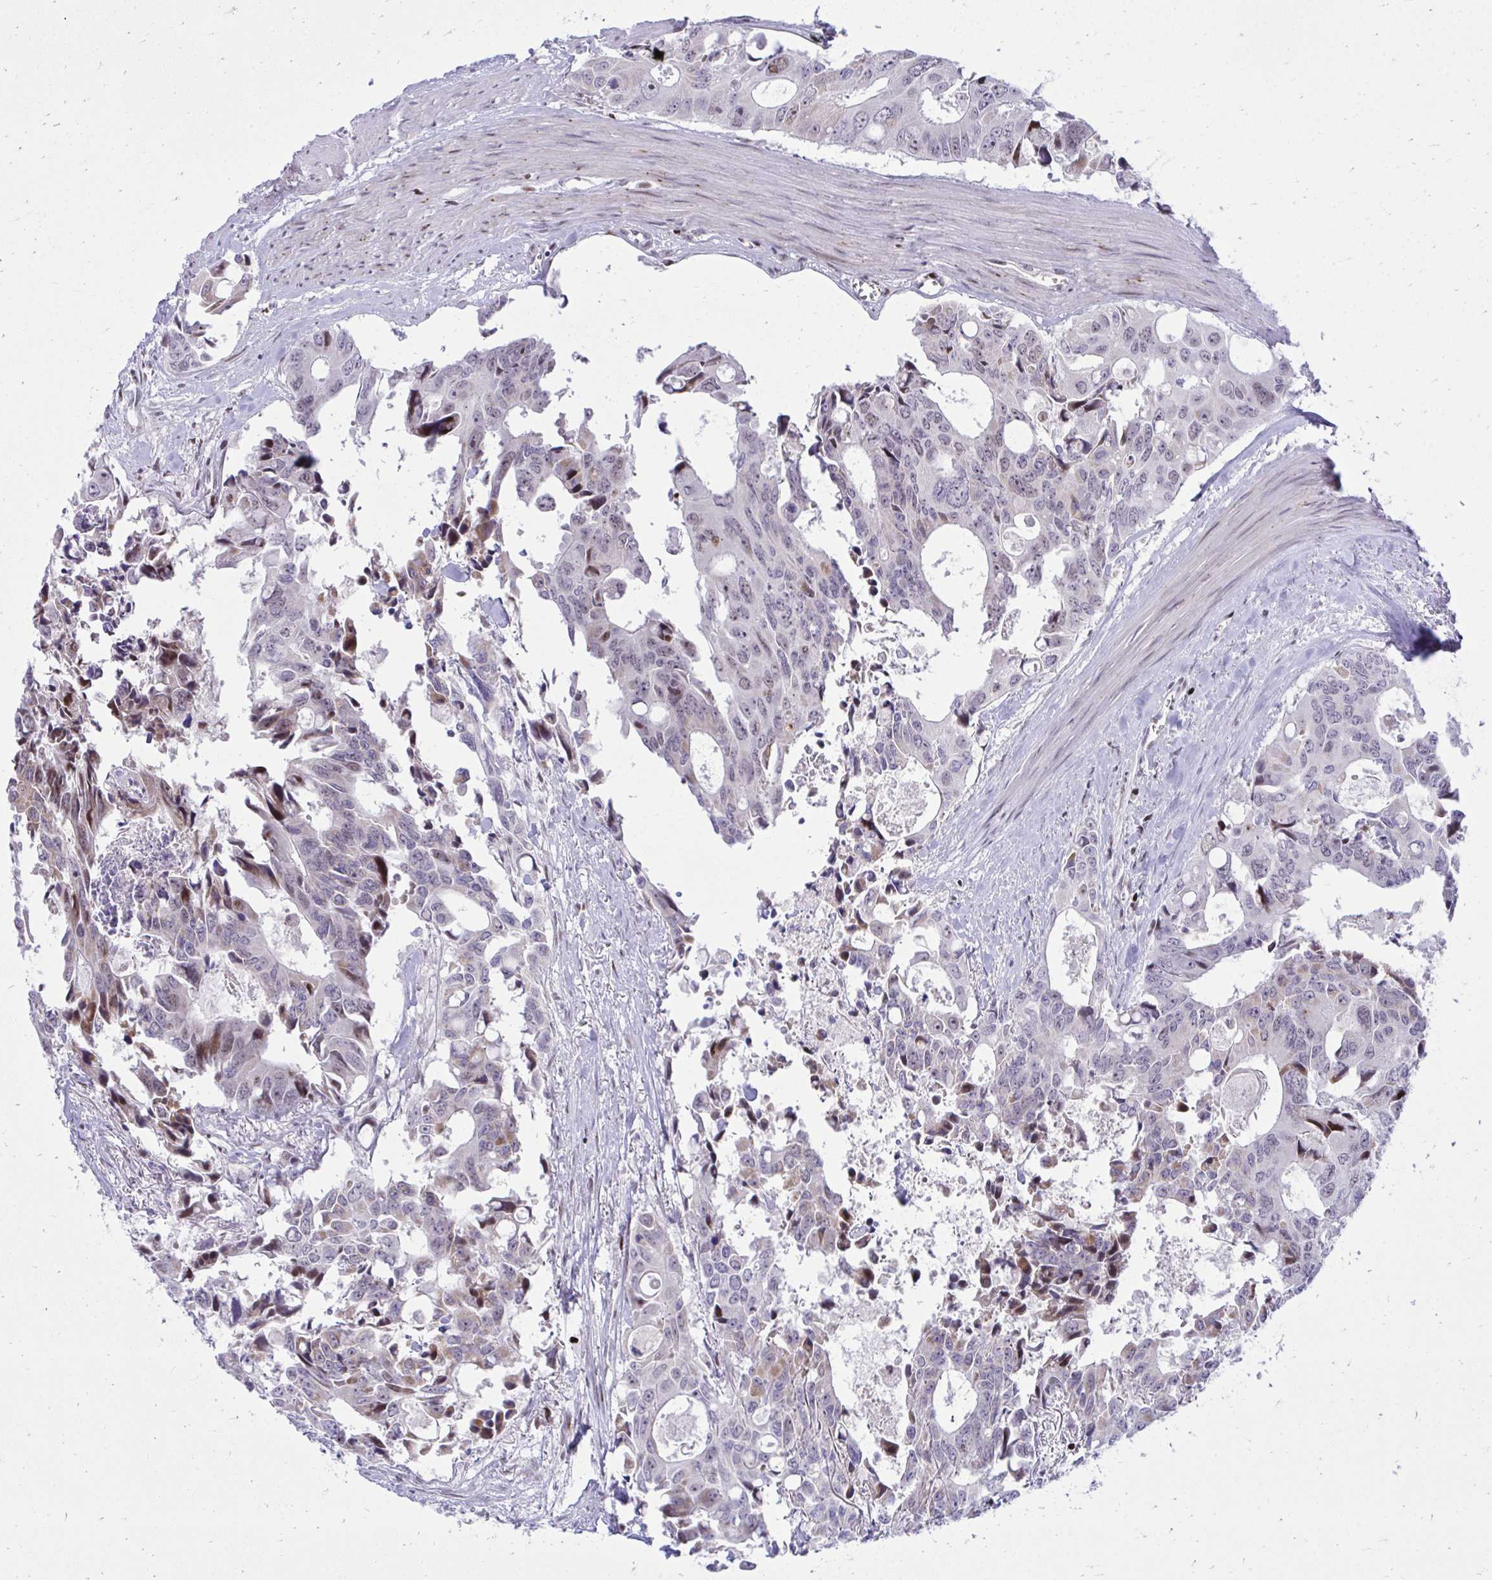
{"staining": {"intensity": "moderate", "quantity": "<25%", "location": "nuclear"}, "tissue": "colorectal cancer", "cell_type": "Tumor cells", "image_type": "cancer", "snomed": [{"axis": "morphology", "description": "Adenocarcinoma, NOS"}, {"axis": "topography", "description": "Rectum"}], "caption": "A brown stain labels moderate nuclear staining of a protein in colorectal adenocarcinoma tumor cells.", "gene": "C14orf39", "patient": {"sex": "male", "age": 76}}